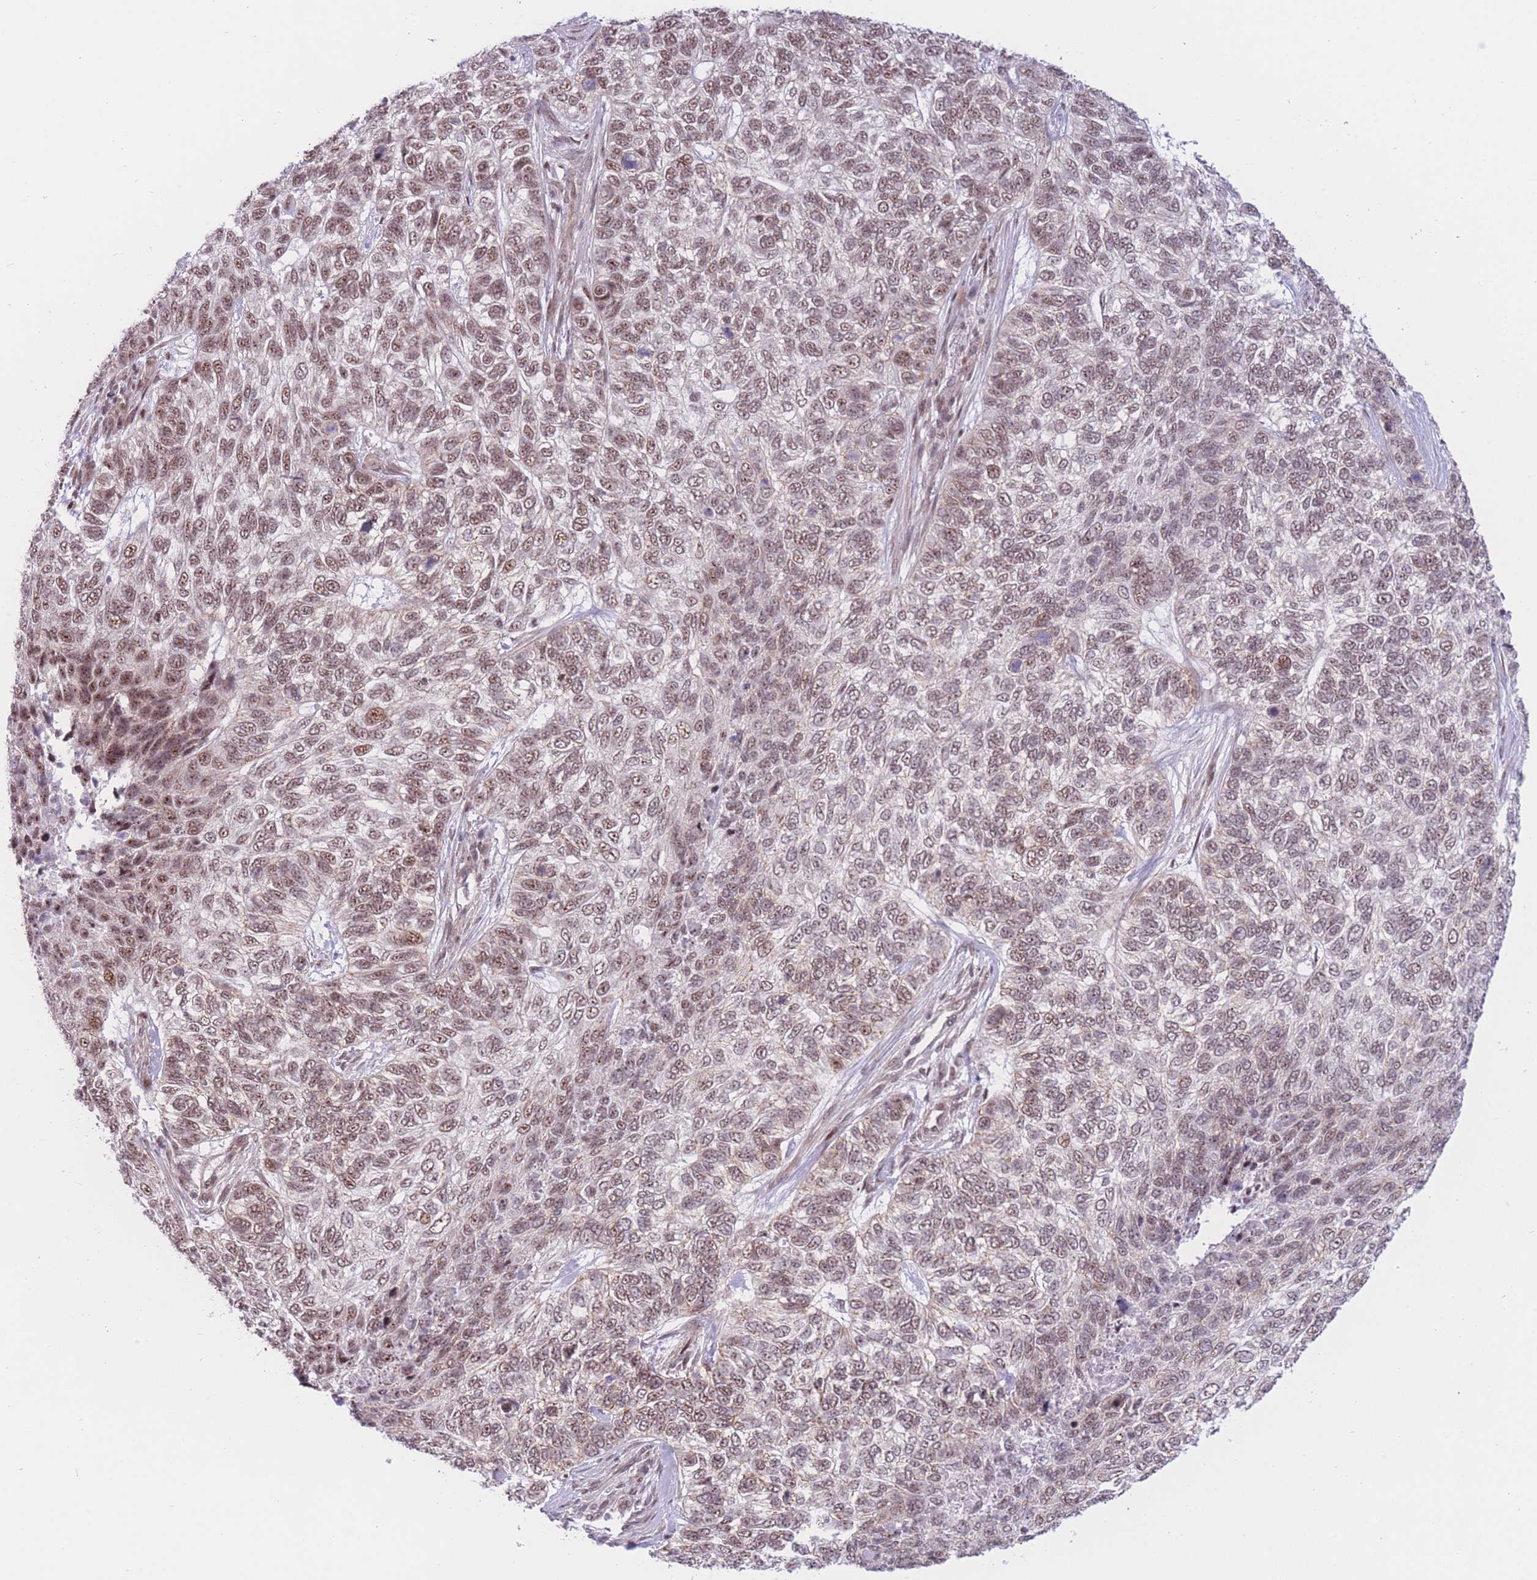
{"staining": {"intensity": "moderate", "quantity": ">75%", "location": "nuclear"}, "tissue": "skin cancer", "cell_type": "Tumor cells", "image_type": "cancer", "snomed": [{"axis": "morphology", "description": "Basal cell carcinoma"}, {"axis": "topography", "description": "Skin"}], "caption": "Human basal cell carcinoma (skin) stained with a protein marker shows moderate staining in tumor cells.", "gene": "PCIF1", "patient": {"sex": "female", "age": 65}}